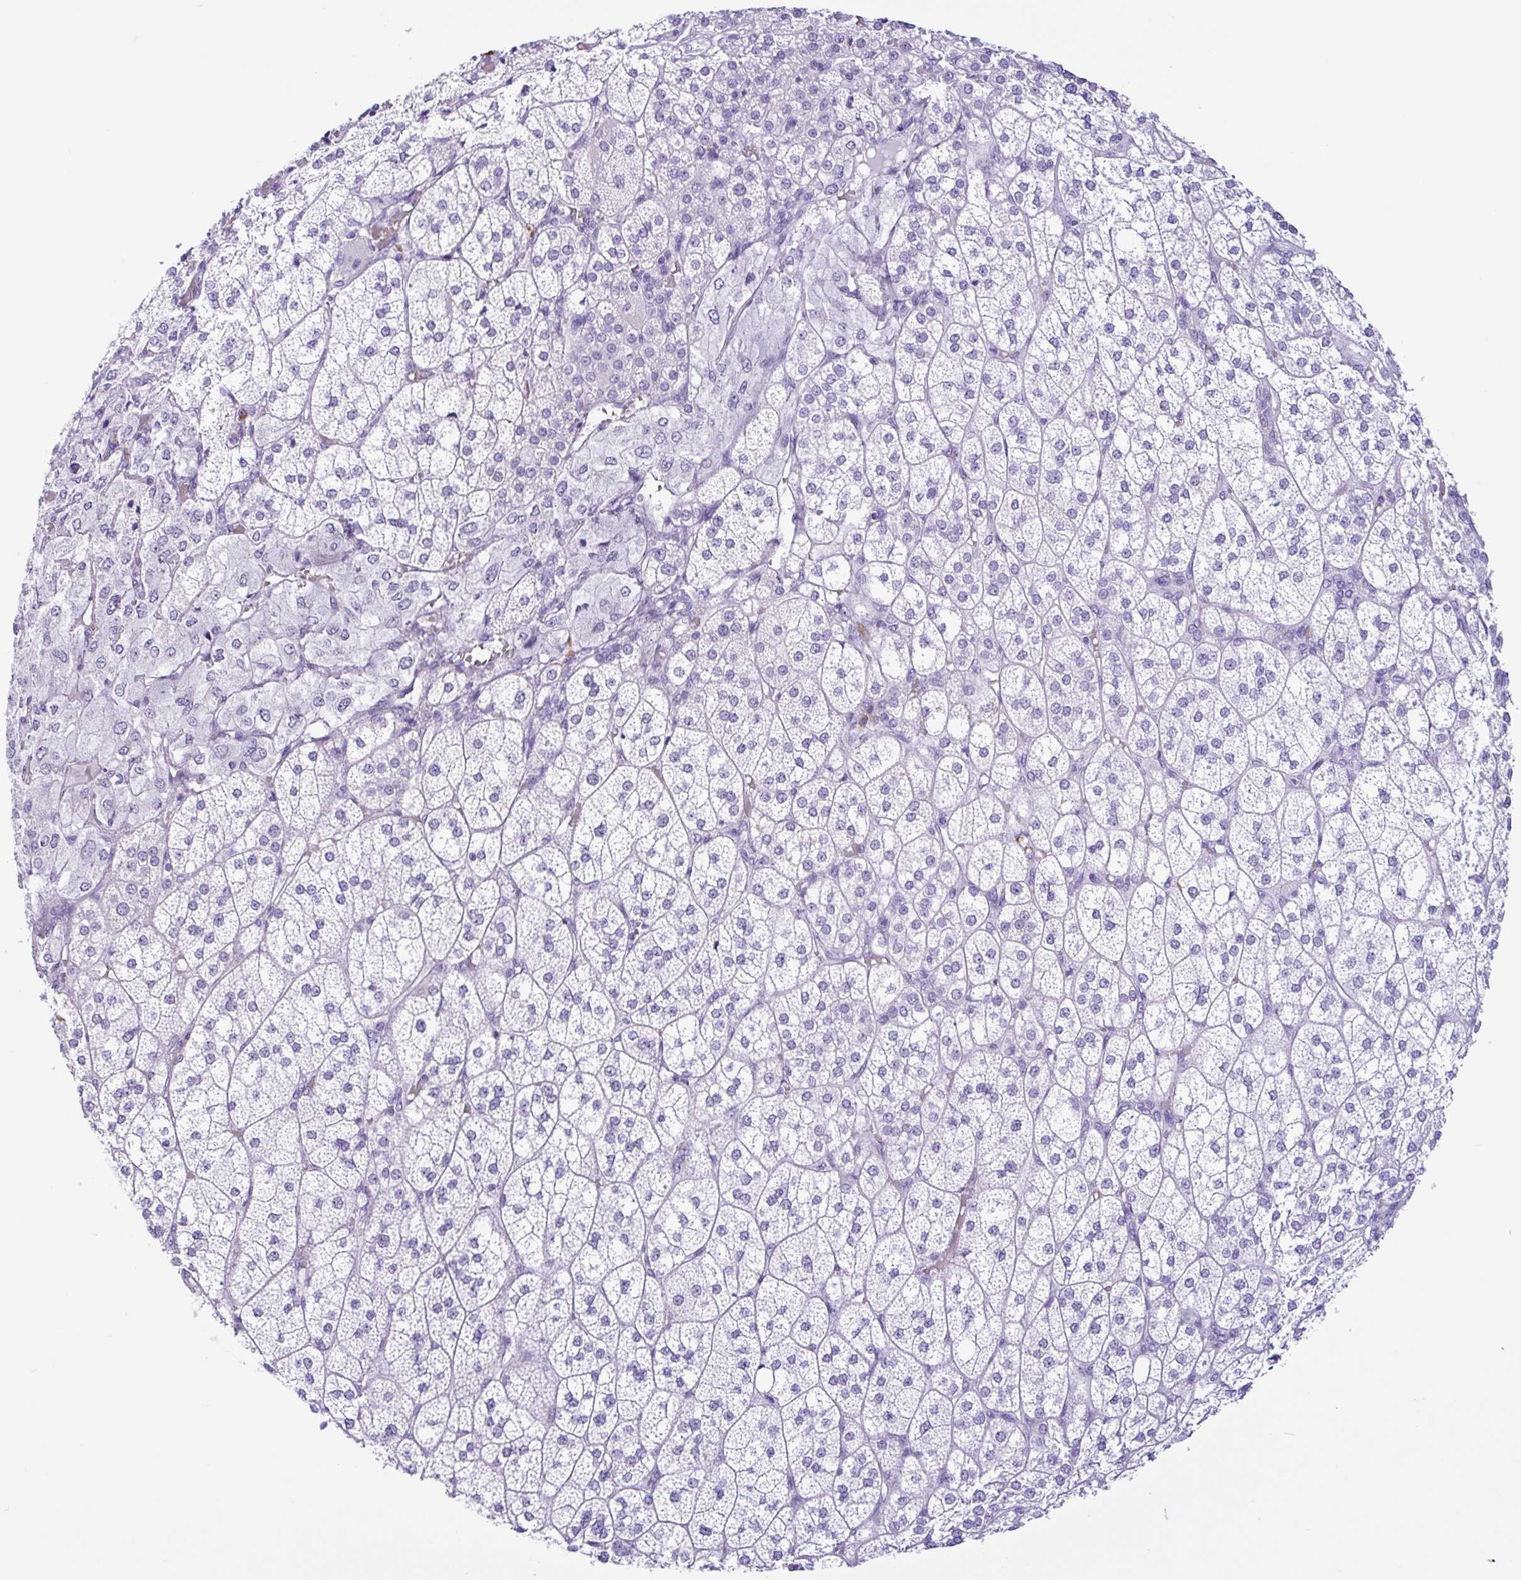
{"staining": {"intensity": "negative", "quantity": "none", "location": "none"}, "tissue": "adrenal gland", "cell_type": "Glandular cells", "image_type": "normal", "snomed": [{"axis": "morphology", "description": "Normal tissue, NOS"}, {"axis": "topography", "description": "Adrenal gland"}], "caption": "A high-resolution photomicrograph shows immunohistochemistry staining of normal adrenal gland, which shows no significant expression in glandular cells.", "gene": "PIGF", "patient": {"sex": "female", "age": 60}}